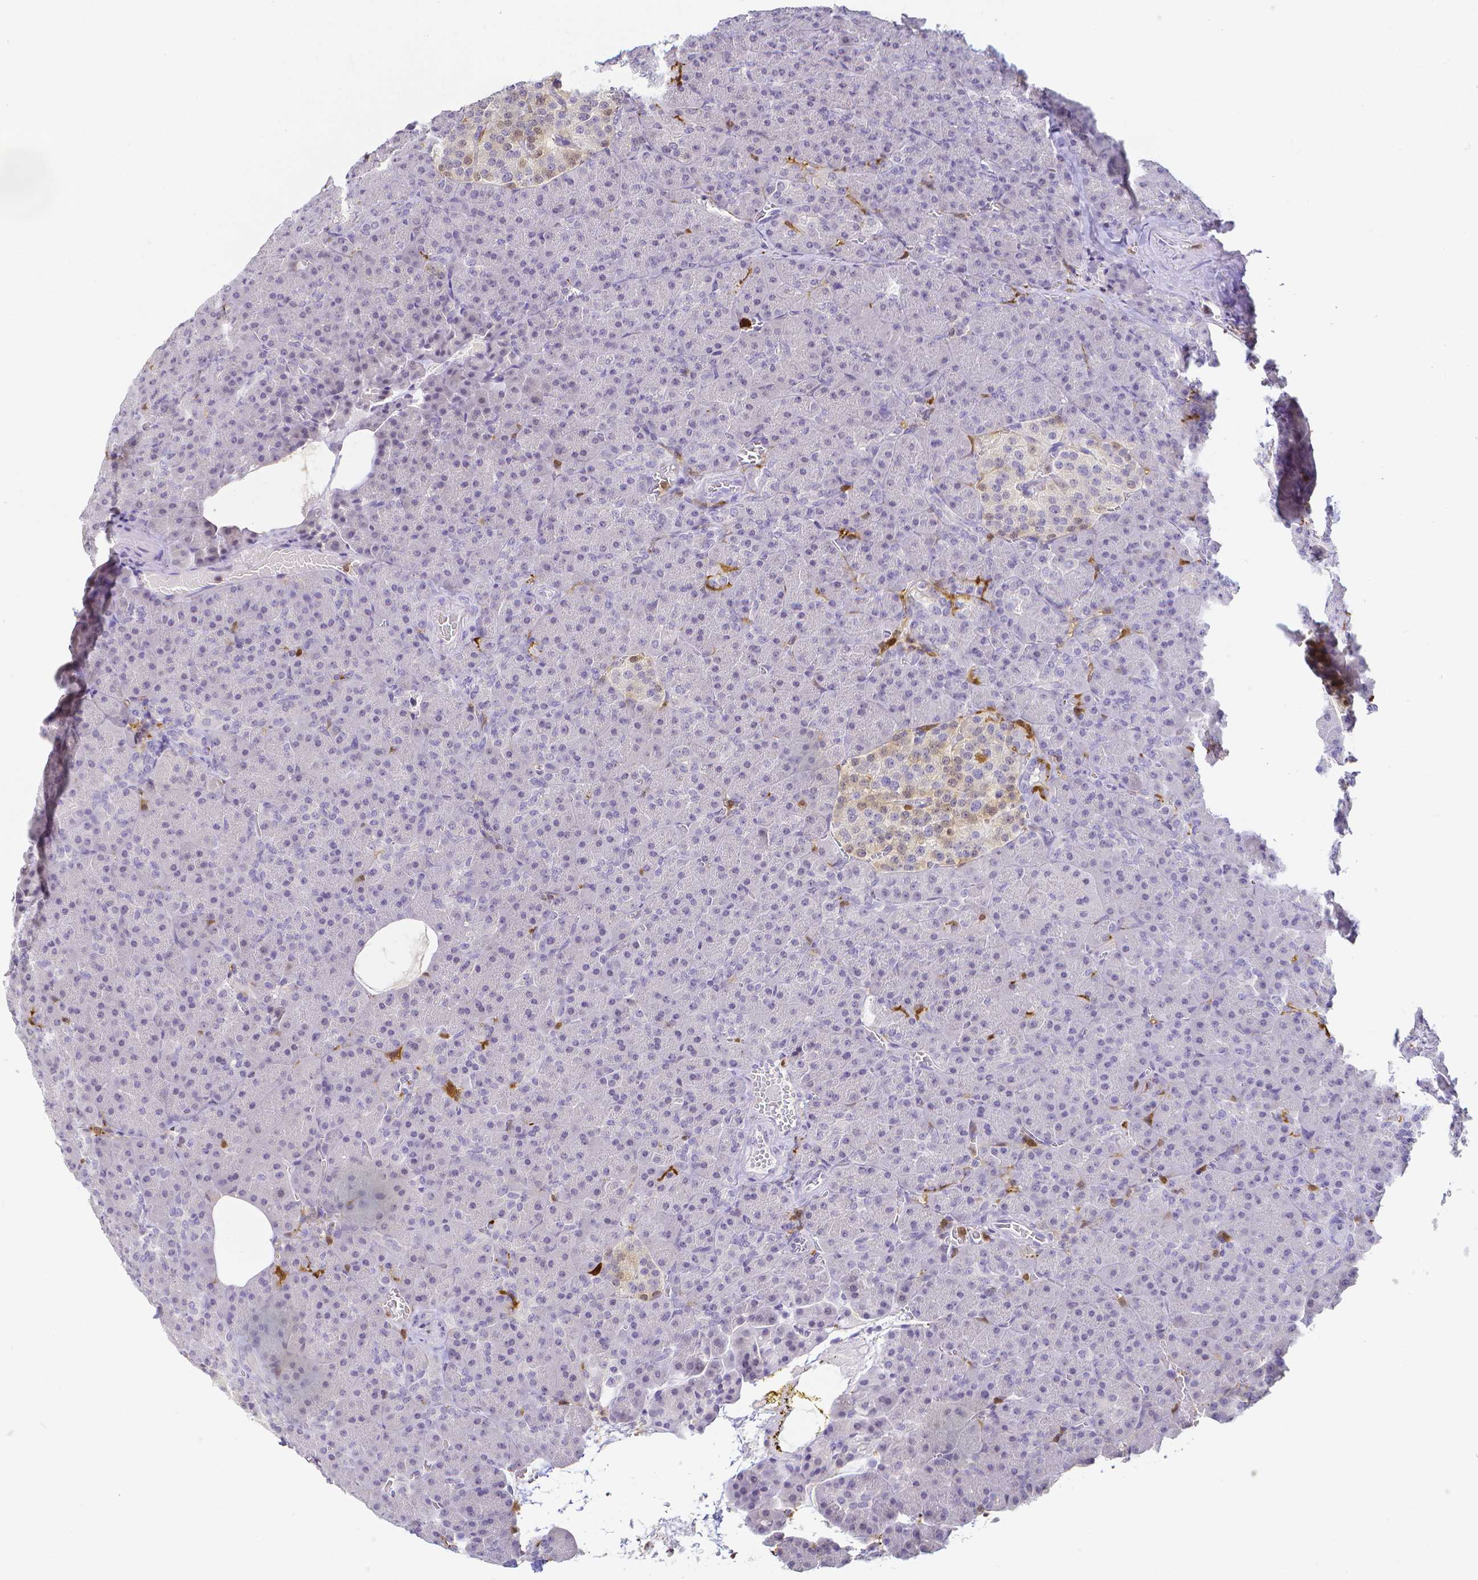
{"staining": {"intensity": "weak", "quantity": "<25%", "location": "cytoplasmic/membranous"}, "tissue": "pancreas", "cell_type": "Exocrine glandular cells", "image_type": "normal", "snomed": [{"axis": "morphology", "description": "Normal tissue, NOS"}, {"axis": "topography", "description": "Pancreas"}], "caption": "This is an immunohistochemistry (IHC) image of benign human pancreas. There is no positivity in exocrine glandular cells.", "gene": "COTL1", "patient": {"sex": "female", "age": 74}}